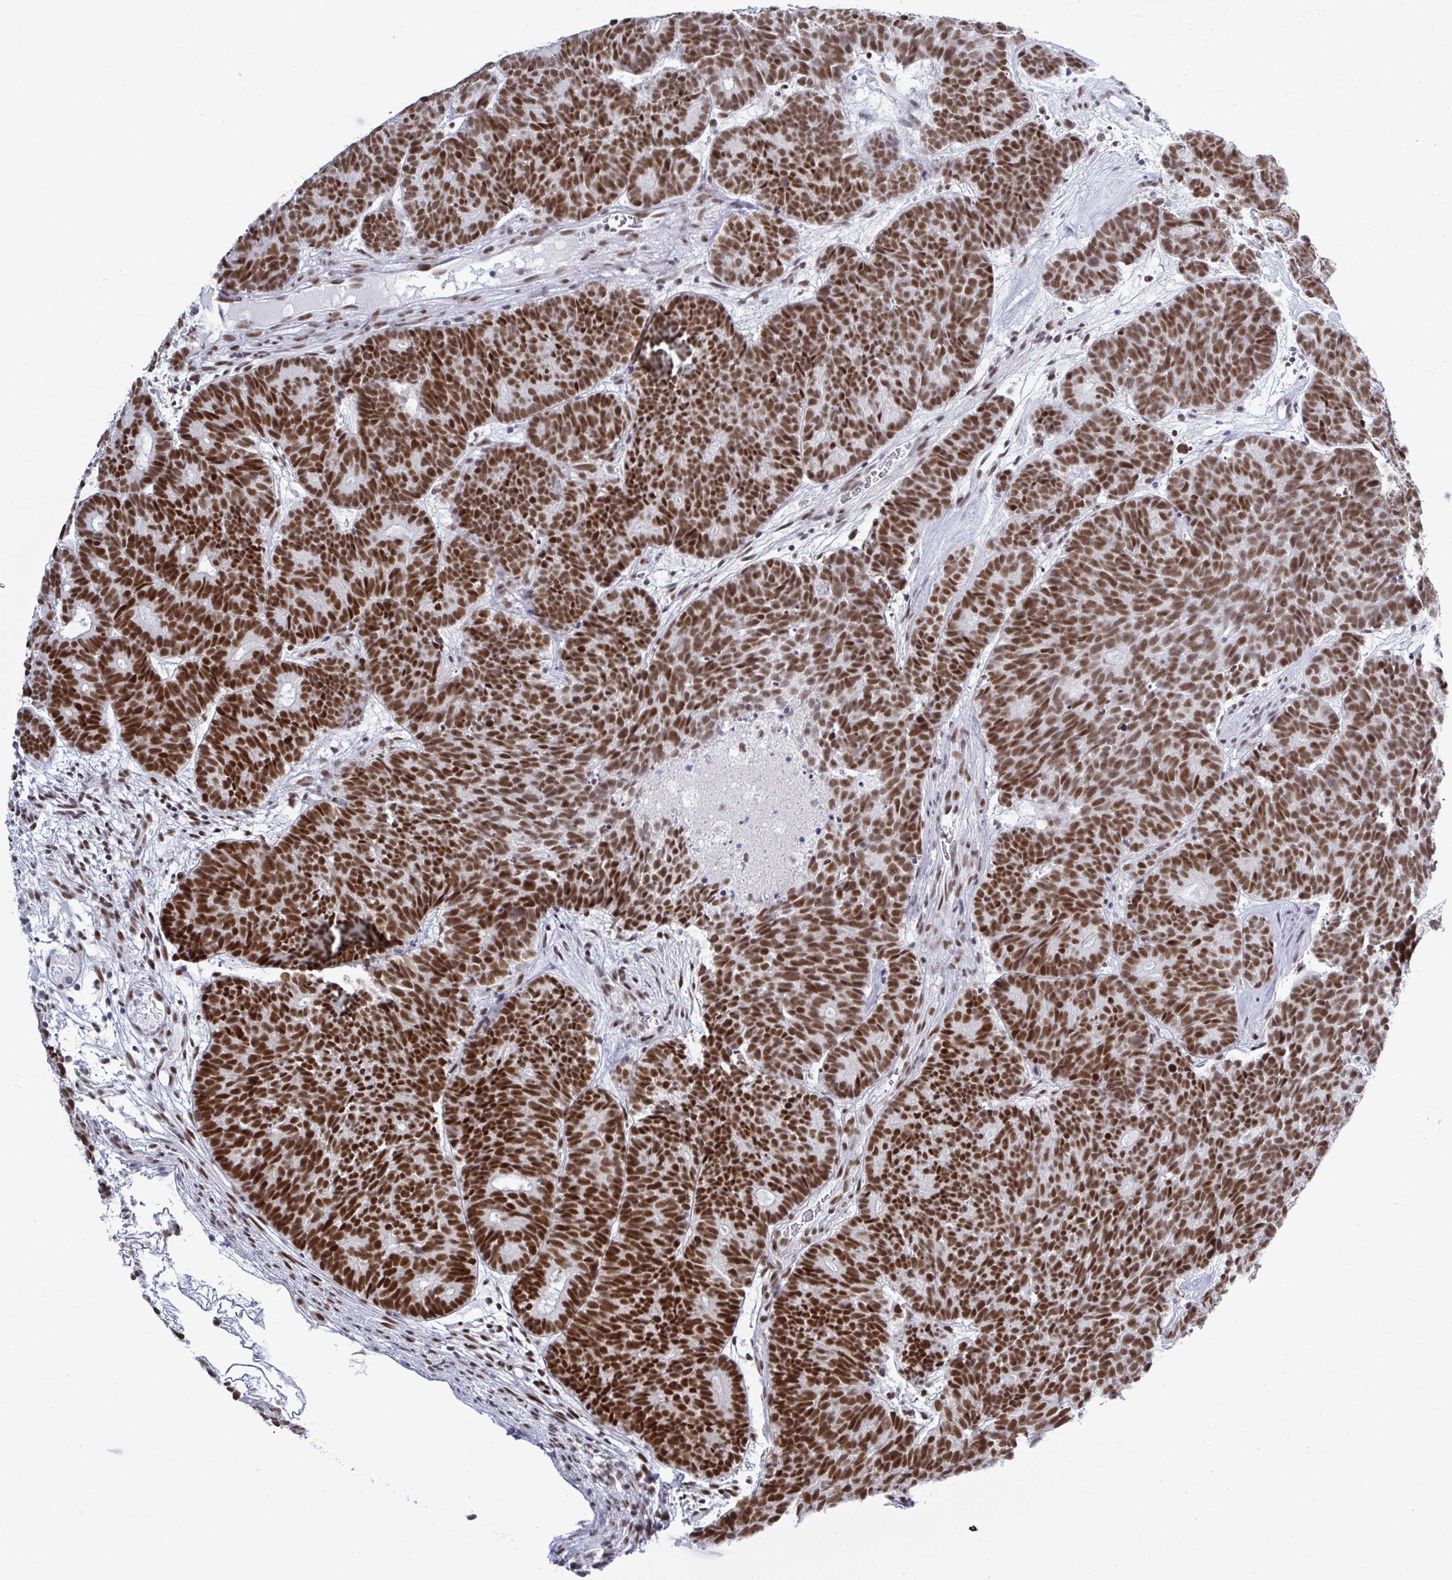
{"staining": {"intensity": "strong", "quantity": ">75%", "location": "nuclear"}, "tissue": "head and neck cancer", "cell_type": "Tumor cells", "image_type": "cancer", "snomed": [{"axis": "morphology", "description": "Adenocarcinoma, NOS"}, {"axis": "topography", "description": "Head-Neck"}], "caption": "Head and neck cancer stained with a brown dye reveals strong nuclear positive expression in about >75% of tumor cells.", "gene": "PPP1R10", "patient": {"sex": "female", "age": 81}}